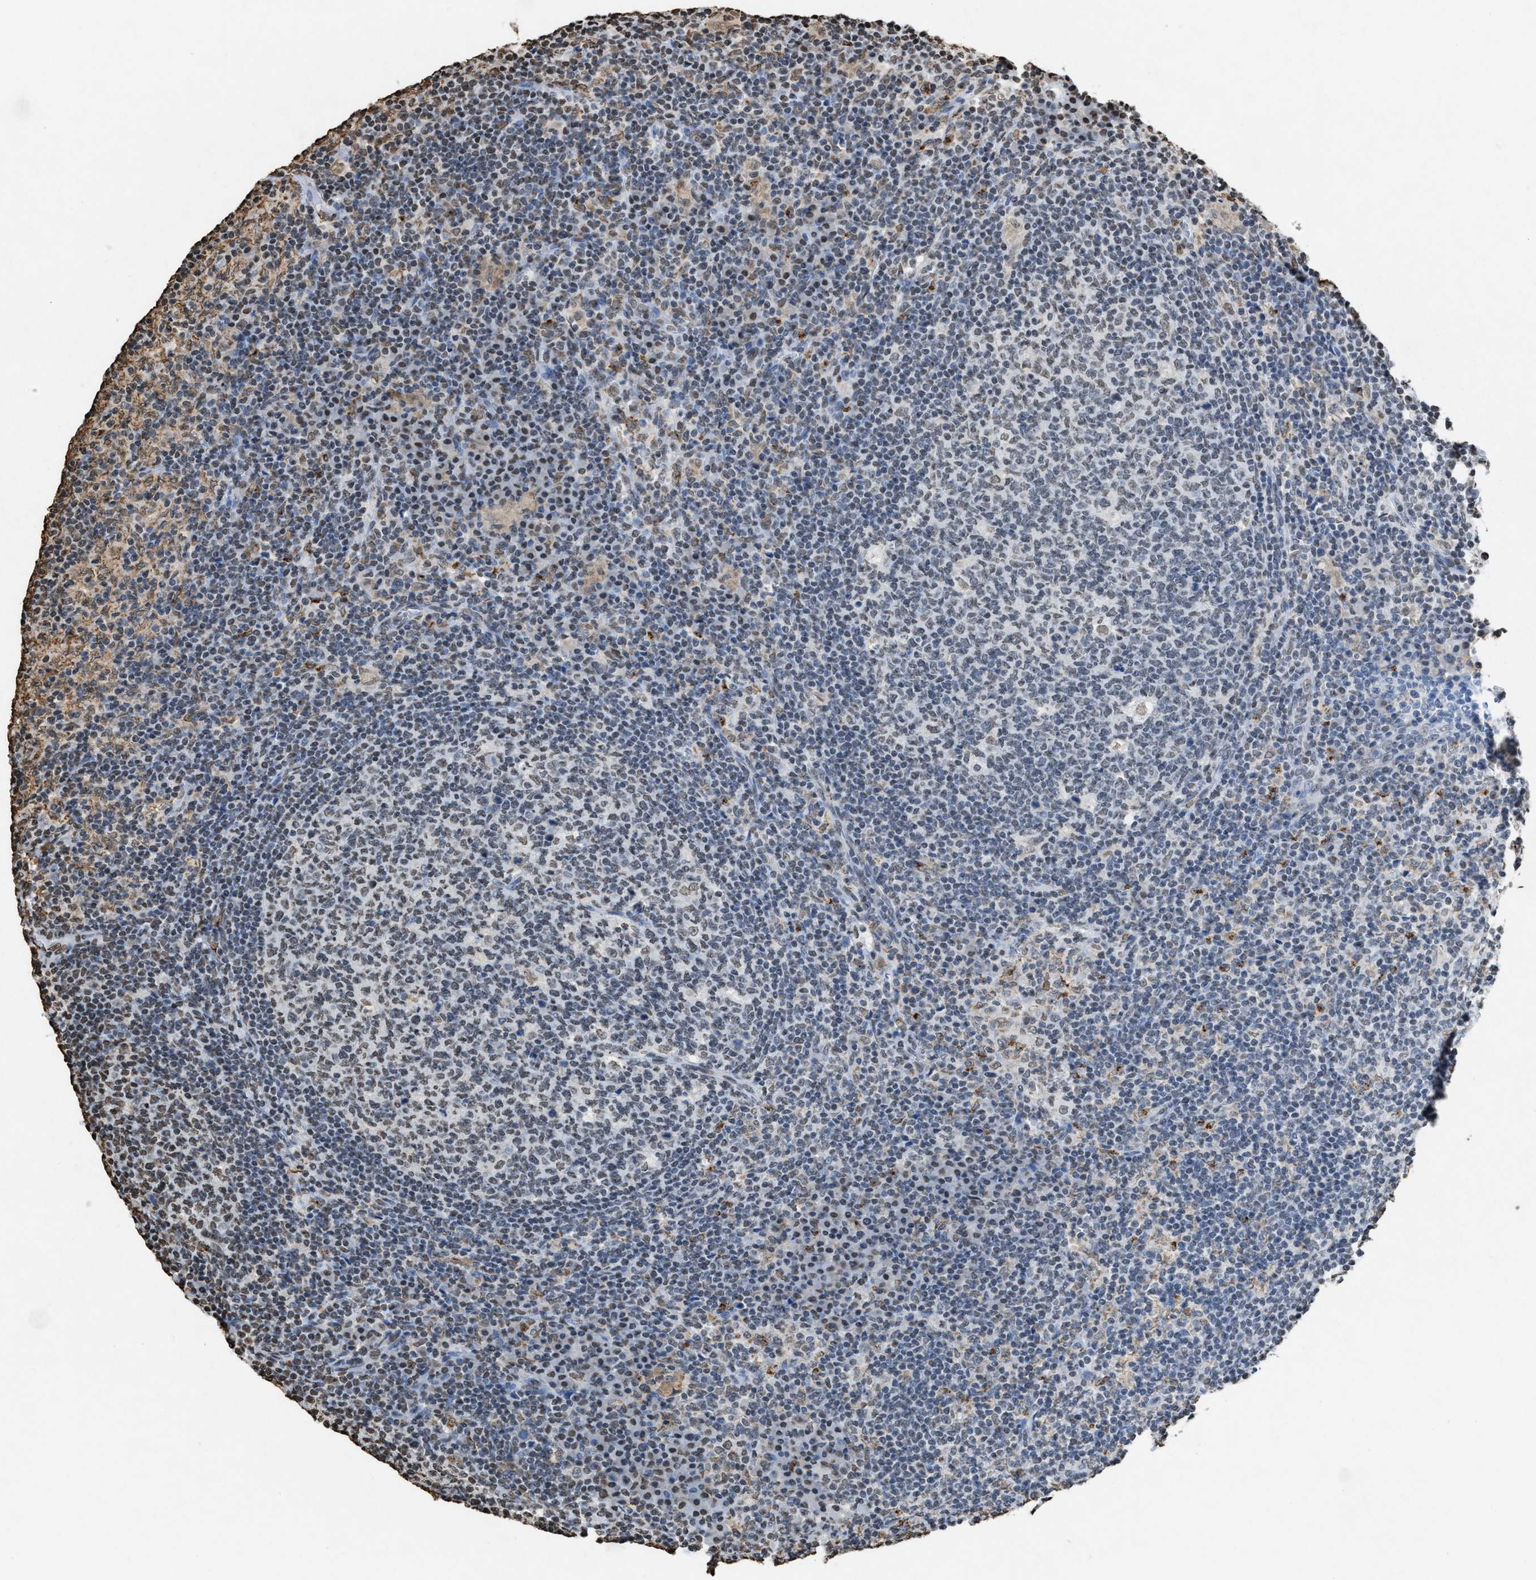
{"staining": {"intensity": "weak", "quantity": "<25%", "location": "nuclear"}, "tissue": "lymph node", "cell_type": "Germinal center cells", "image_type": "normal", "snomed": [{"axis": "morphology", "description": "Normal tissue, NOS"}, {"axis": "morphology", "description": "Inflammation, NOS"}, {"axis": "topography", "description": "Lymph node"}], "caption": "Human lymph node stained for a protein using immunohistochemistry exhibits no staining in germinal center cells.", "gene": "NUP88", "patient": {"sex": "male", "age": 55}}